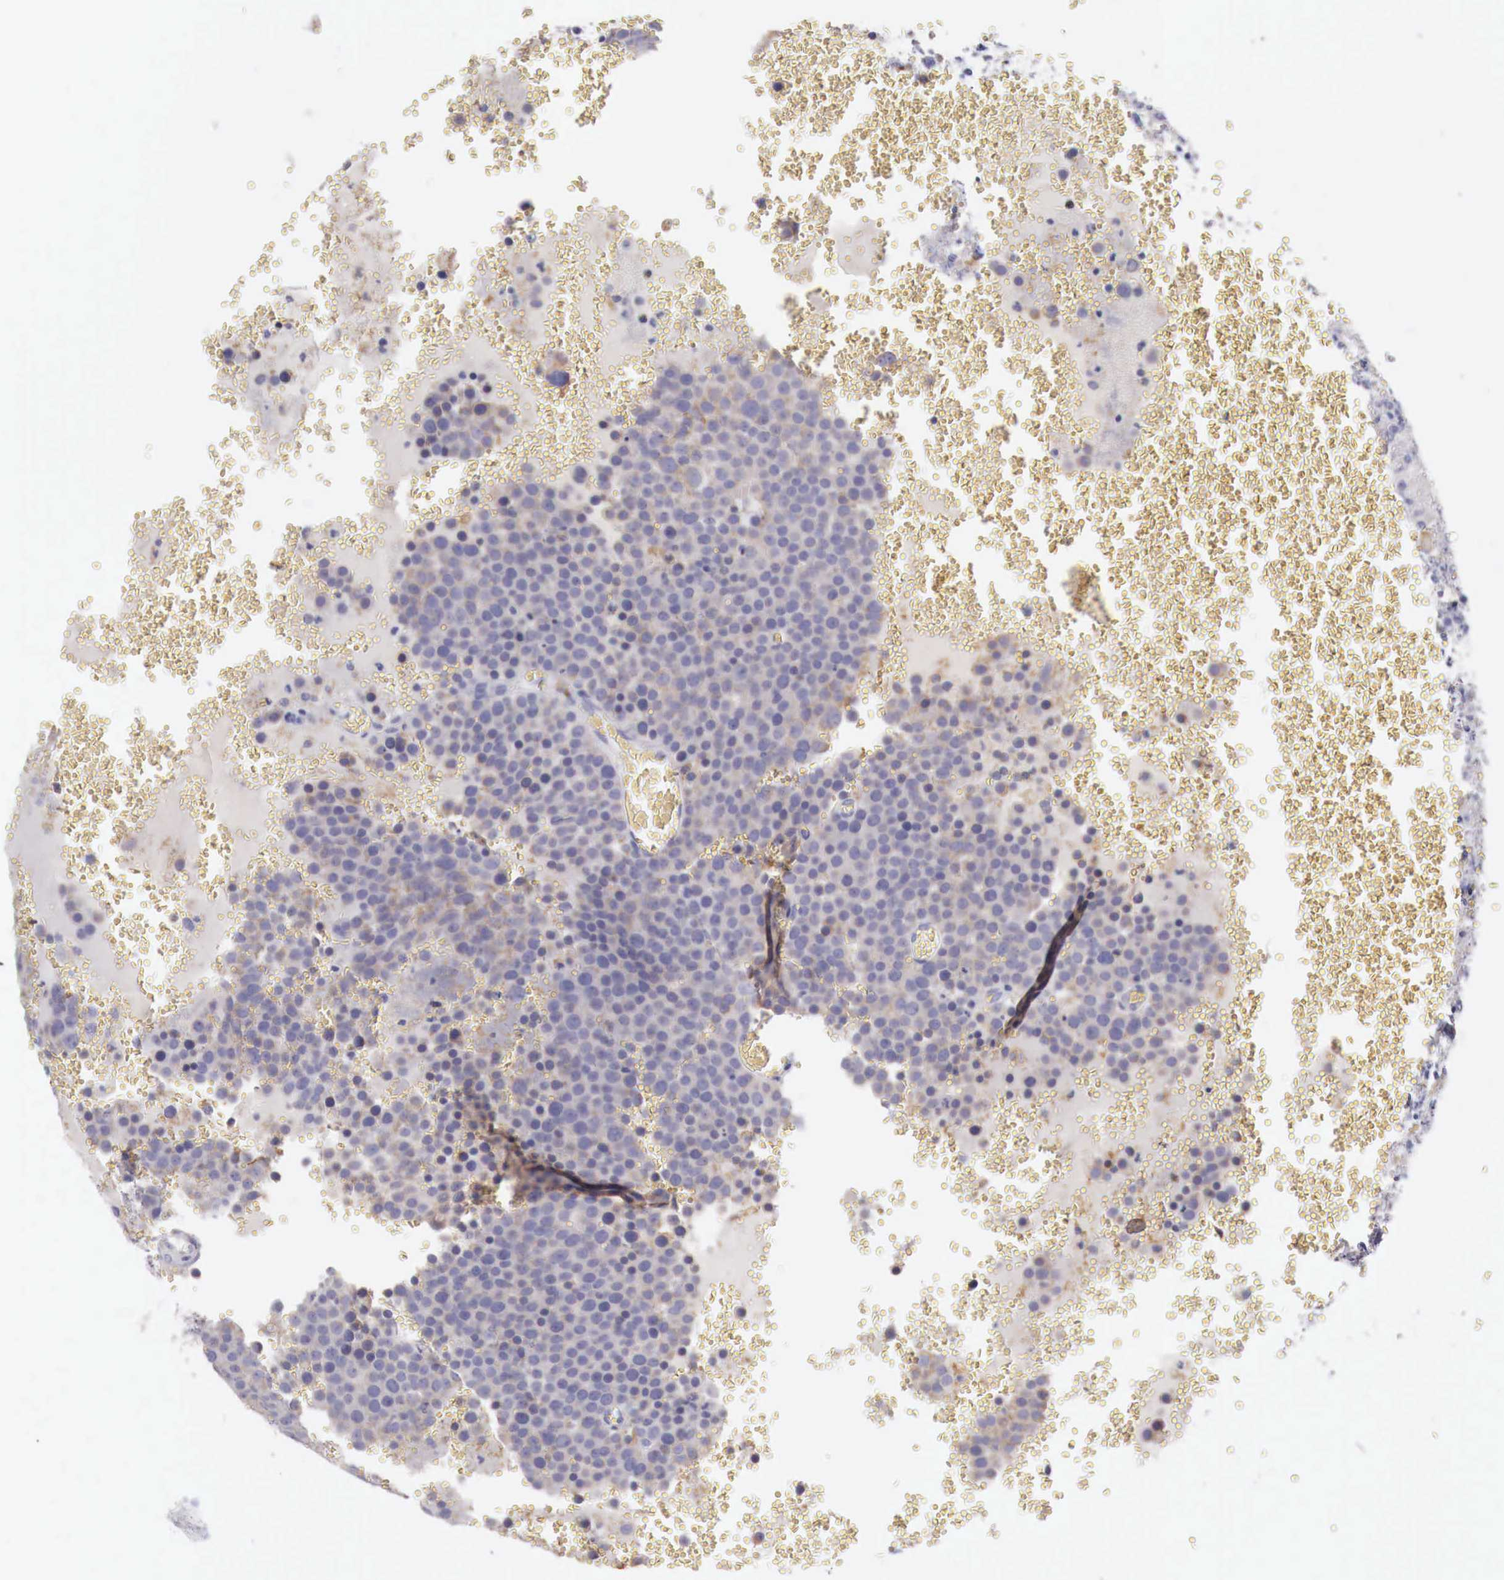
{"staining": {"intensity": "negative", "quantity": "none", "location": "none"}, "tissue": "testis cancer", "cell_type": "Tumor cells", "image_type": "cancer", "snomed": [{"axis": "morphology", "description": "Seminoma, NOS"}, {"axis": "topography", "description": "Testis"}], "caption": "The immunohistochemistry (IHC) micrograph has no significant positivity in tumor cells of testis seminoma tissue.", "gene": "NREP", "patient": {"sex": "male", "age": 71}}